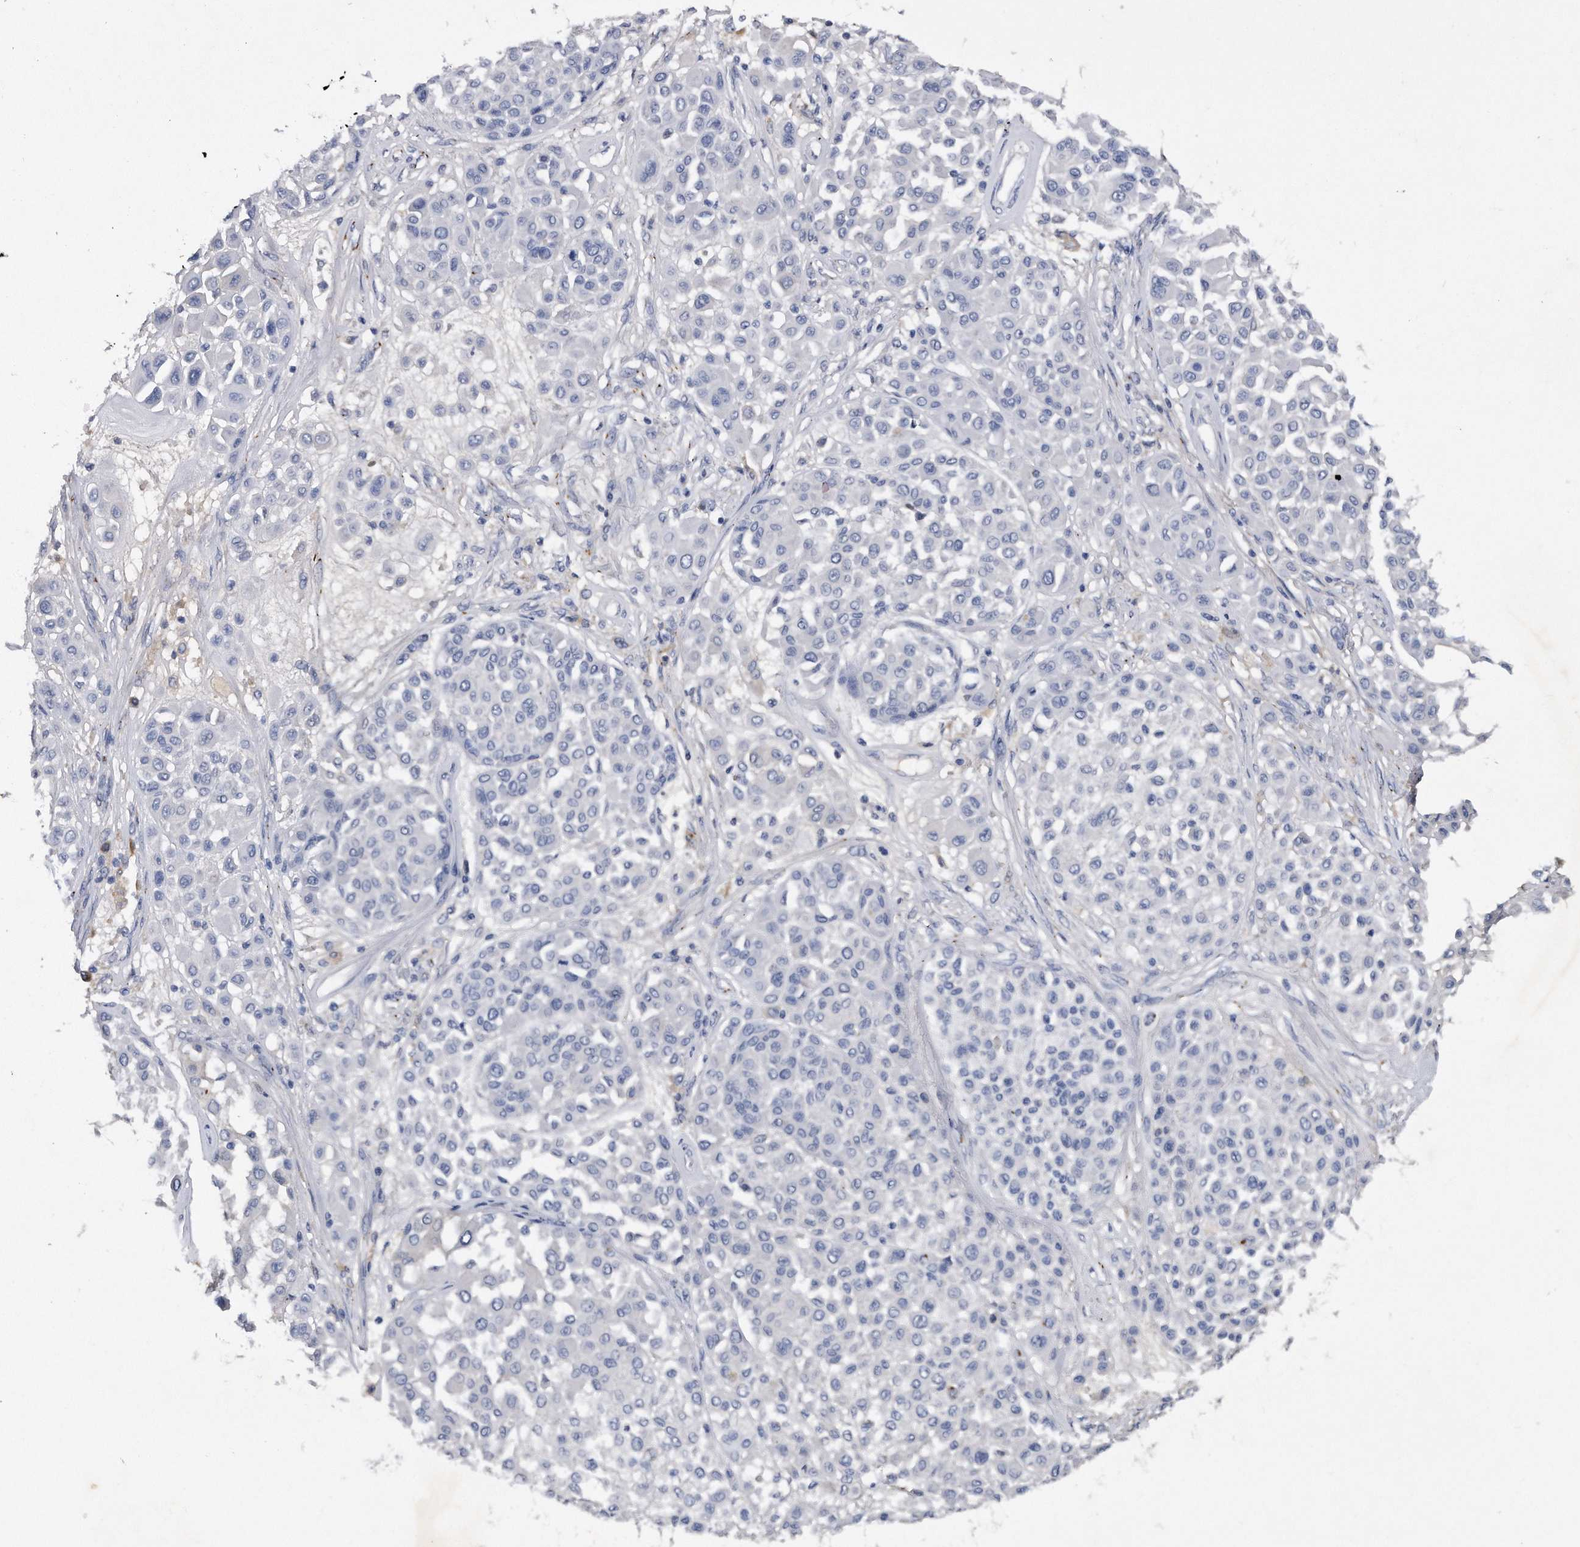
{"staining": {"intensity": "negative", "quantity": "none", "location": "none"}, "tissue": "melanoma", "cell_type": "Tumor cells", "image_type": "cancer", "snomed": [{"axis": "morphology", "description": "Malignant melanoma, Metastatic site"}, {"axis": "topography", "description": "Soft tissue"}], "caption": "The immunohistochemistry (IHC) micrograph has no significant staining in tumor cells of malignant melanoma (metastatic site) tissue. (Immunohistochemistry (ihc), brightfield microscopy, high magnification).", "gene": "ASNS", "patient": {"sex": "male", "age": 41}}